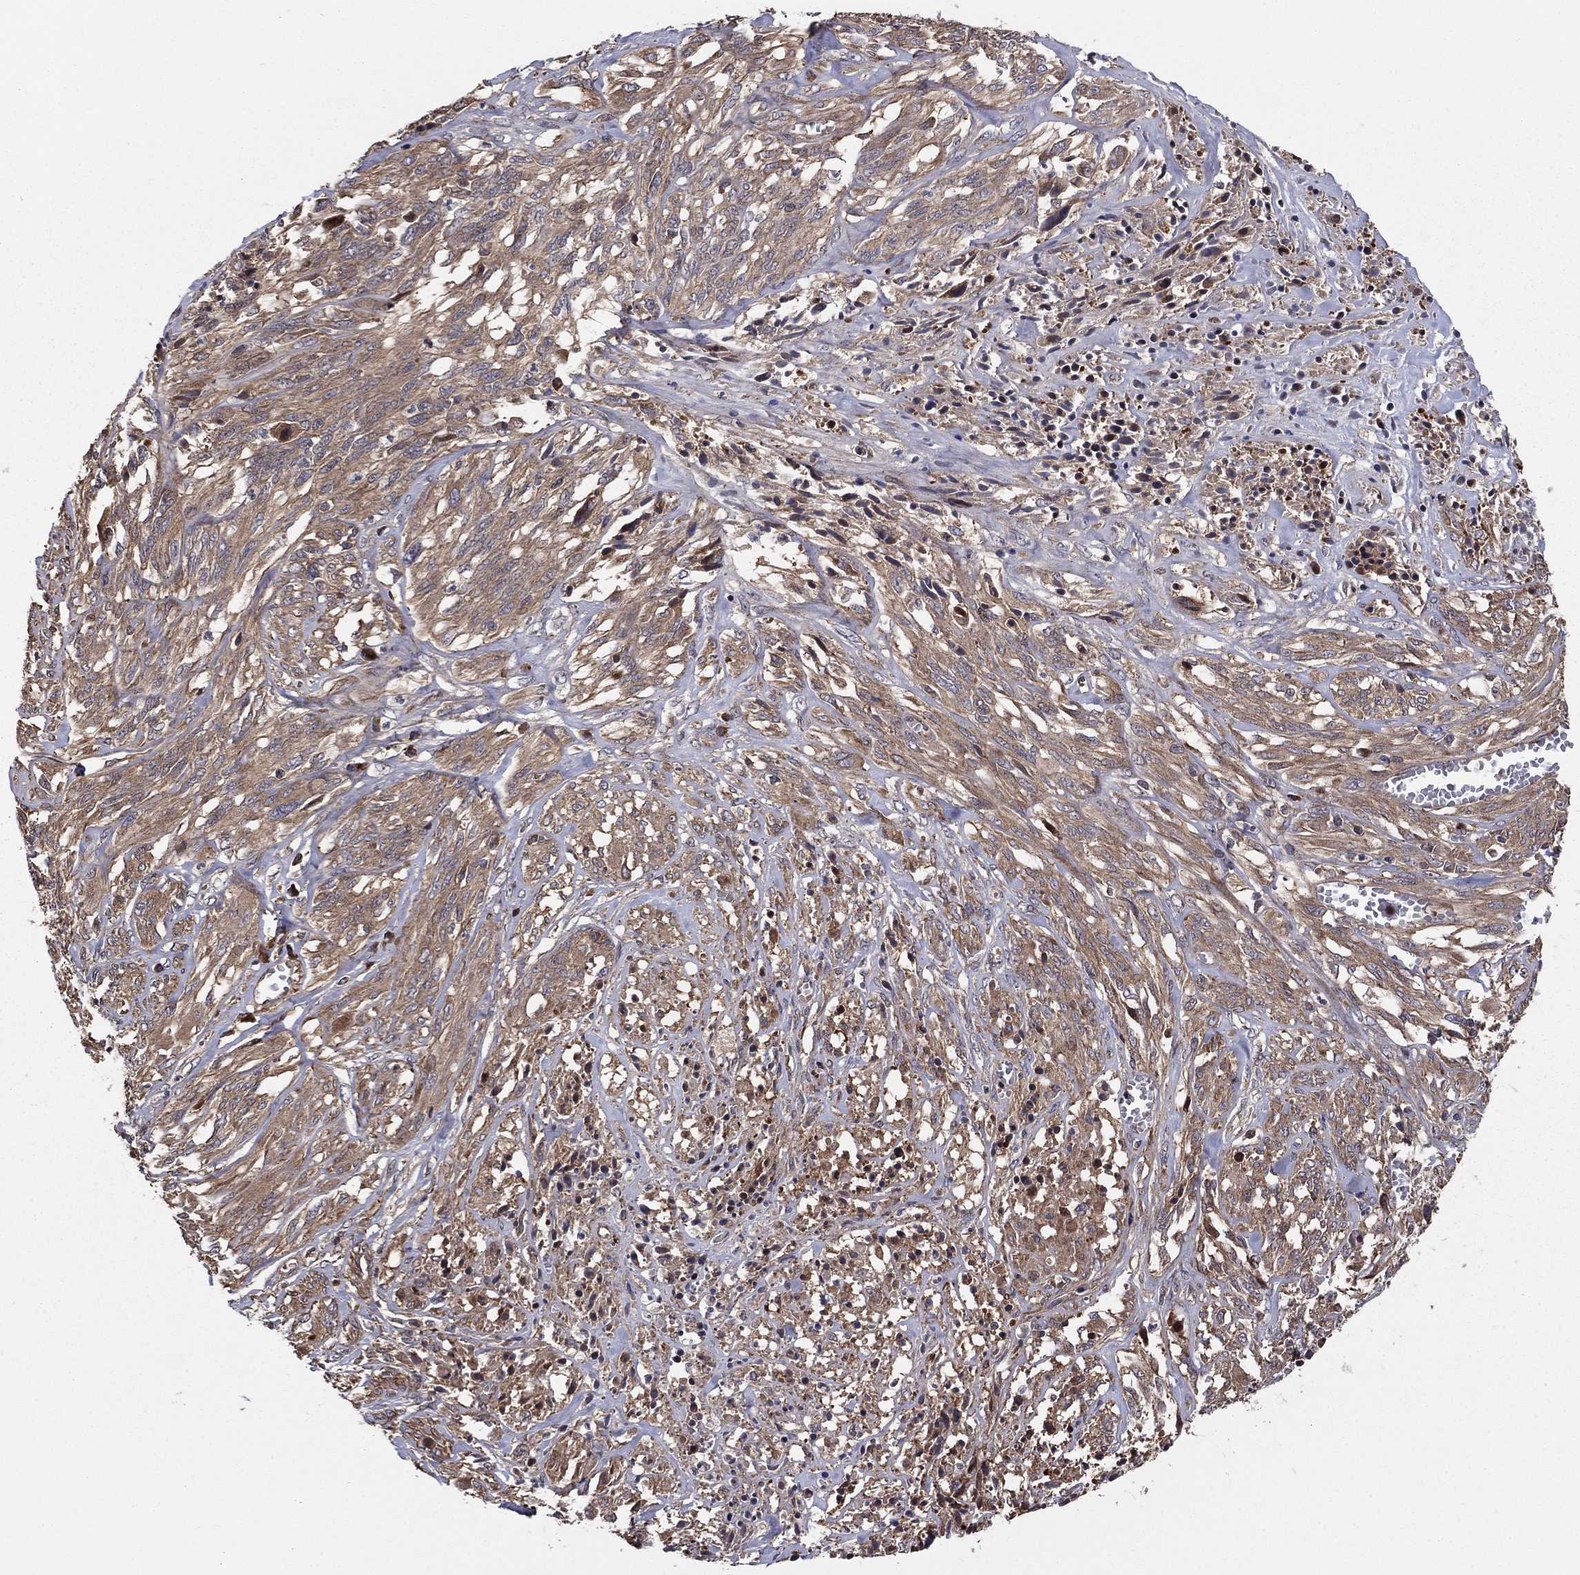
{"staining": {"intensity": "weak", "quantity": ">75%", "location": "cytoplasmic/membranous"}, "tissue": "melanoma", "cell_type": "Tumor cells", "image_type": "cancer", "snomed": [{"axis": "morphology", "description": "Malignant melanoma, NOS"}, {"axis": "topography", "description": "Skin"}], "caption": "Human malignant melanoma stained with a brown dye demonstrates weak cytoplasmic/membranous positive positivity in approximately >75% of tumor cells.", "gene": "BABAM2", "patient": {"sex": "female", "age": 91}}